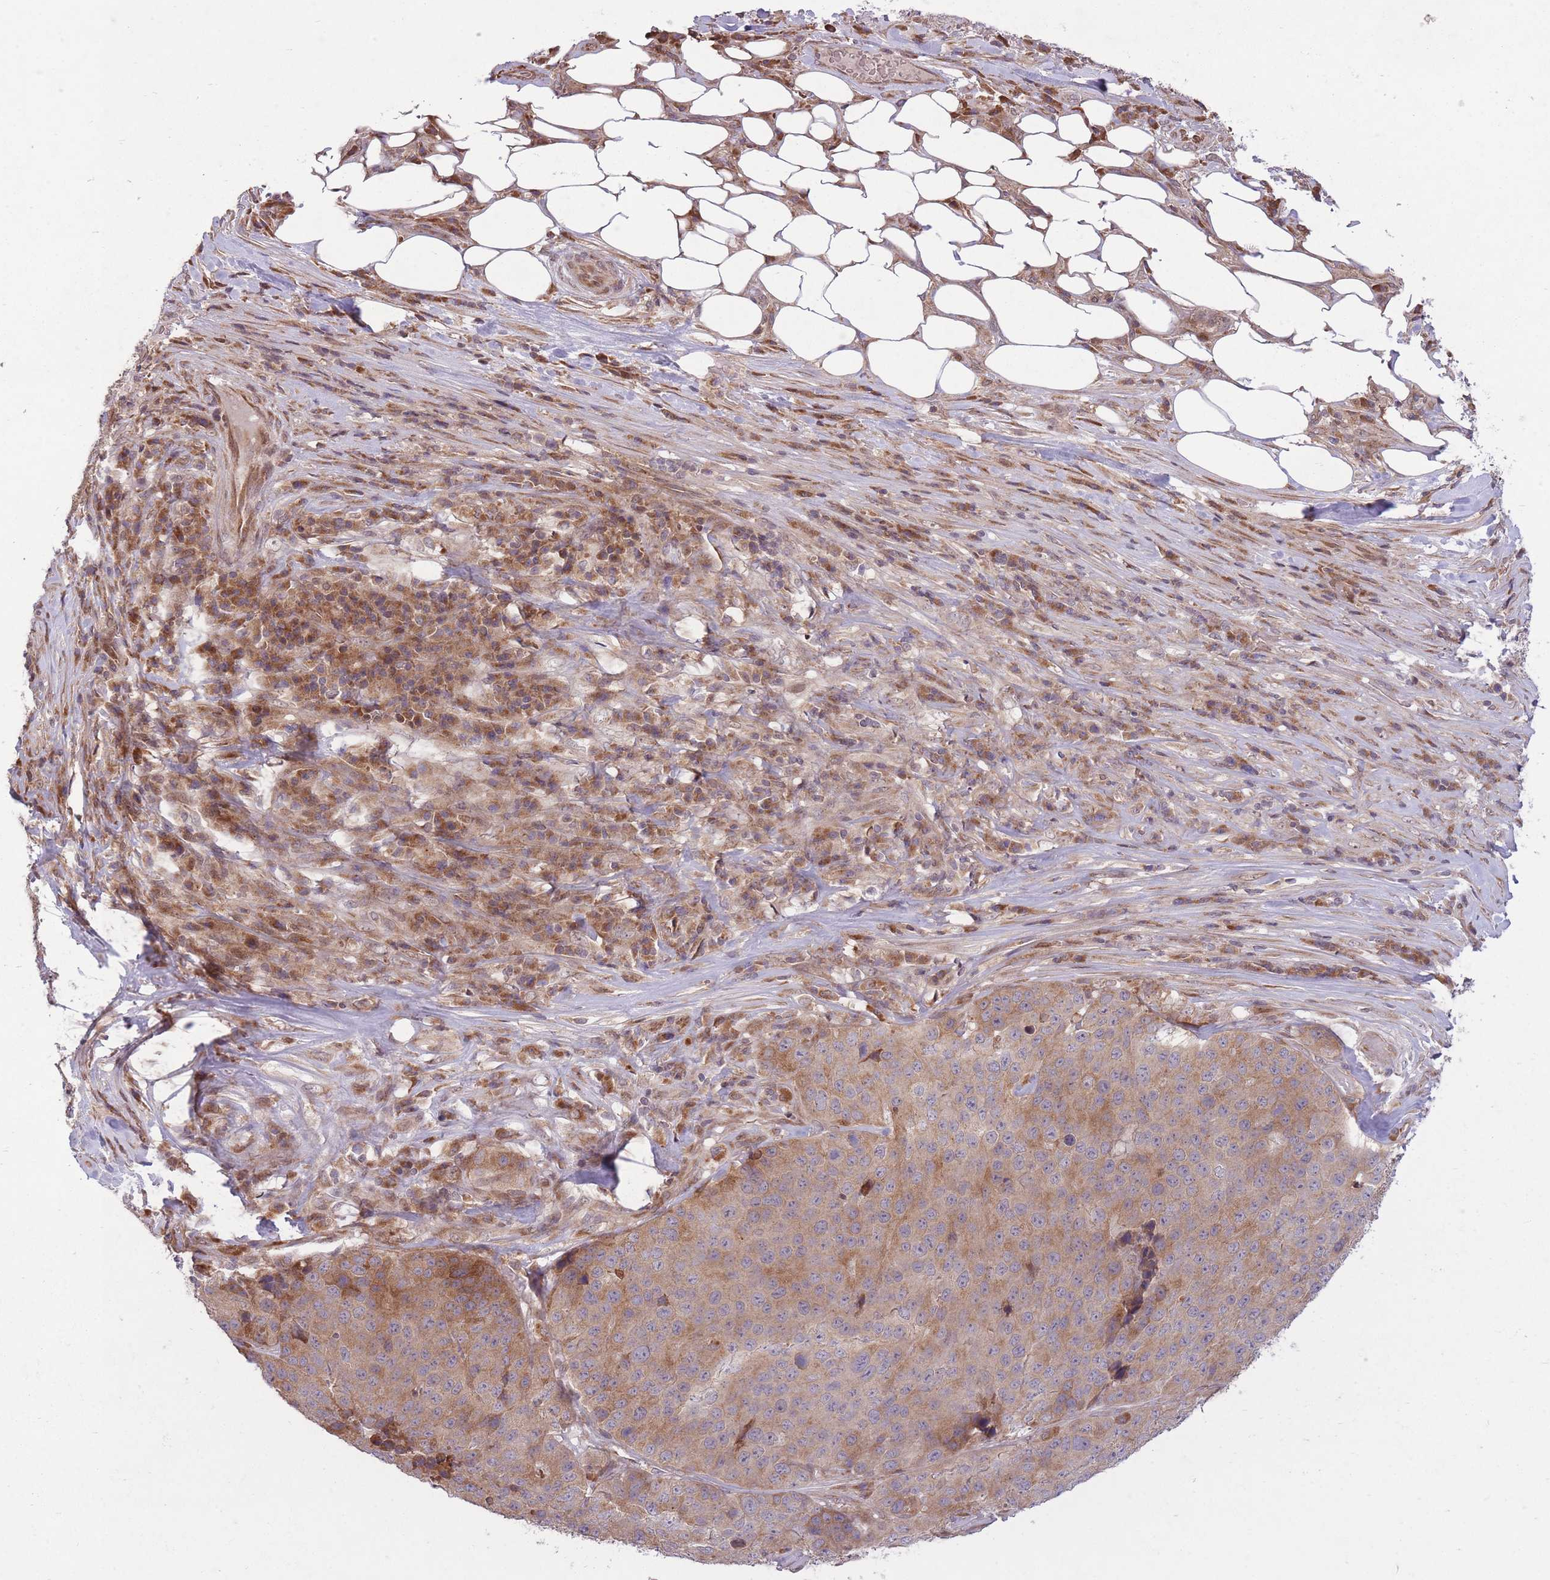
{"staining": {"intensity": "moderate", "quantity": "<25%", "location": "cytoplasmic/membranous"}, "tissue": "stomach cancer", "cell_type": "Tumor cells", "image_type": "cancer", "snomed": [{"axis": "morphology", "description": "Adenocarcinoma, NOS"}, {"axis": "topography", "description": "Stomach"}], "caption": "Immunohistochemistry (IHC) of stomach cancer (adenocarcinoma) shows low levels of moderate cytoplasmic/membranous expression in approximately <25% of tumor cells.", "gene": "ZNF391", "patient": {"sex": "male", "age": 71}}